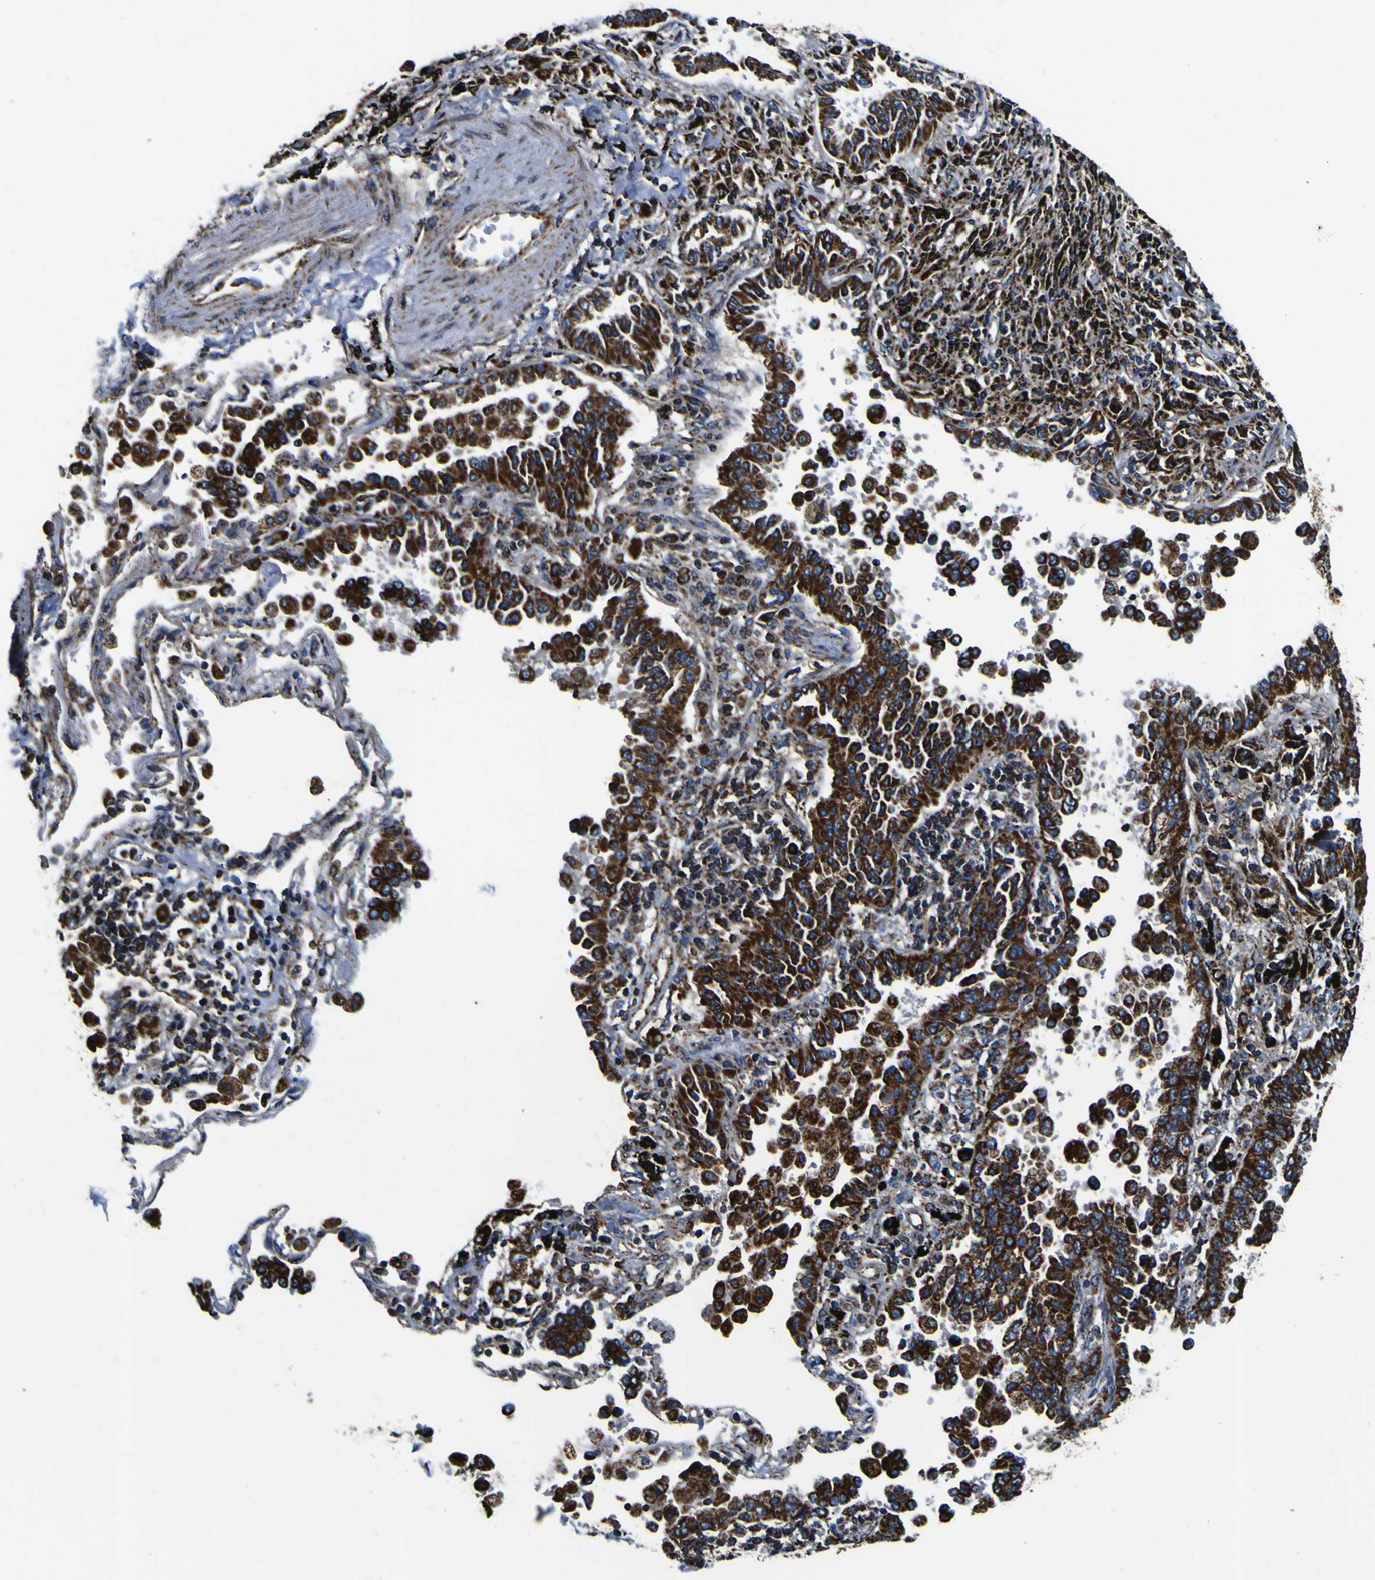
{"staining": {"intensity": "strong", "quantity": ">75%", "location": "cytoplasmic/membranous"}, "tissue": "lung cancer", "cell_type": "Tumor cells", "image_type": "cancer", "snomed": [{"axis": "morphology", "description": "Normal tissue, NOS"}, {"axis": "morphology", "description": "Adenocarcinoma, NOS"}, {"axis": "topography", "description": "Lung"}], "caption": "Lung adenocarcinoma was stained to show a protein in brown. There is high levels of strong cytoplasmic/membranous staining in about >75% of tumor cells.", "gene": "PTRH2", "patient": {"sex": "male", "age": 59}}